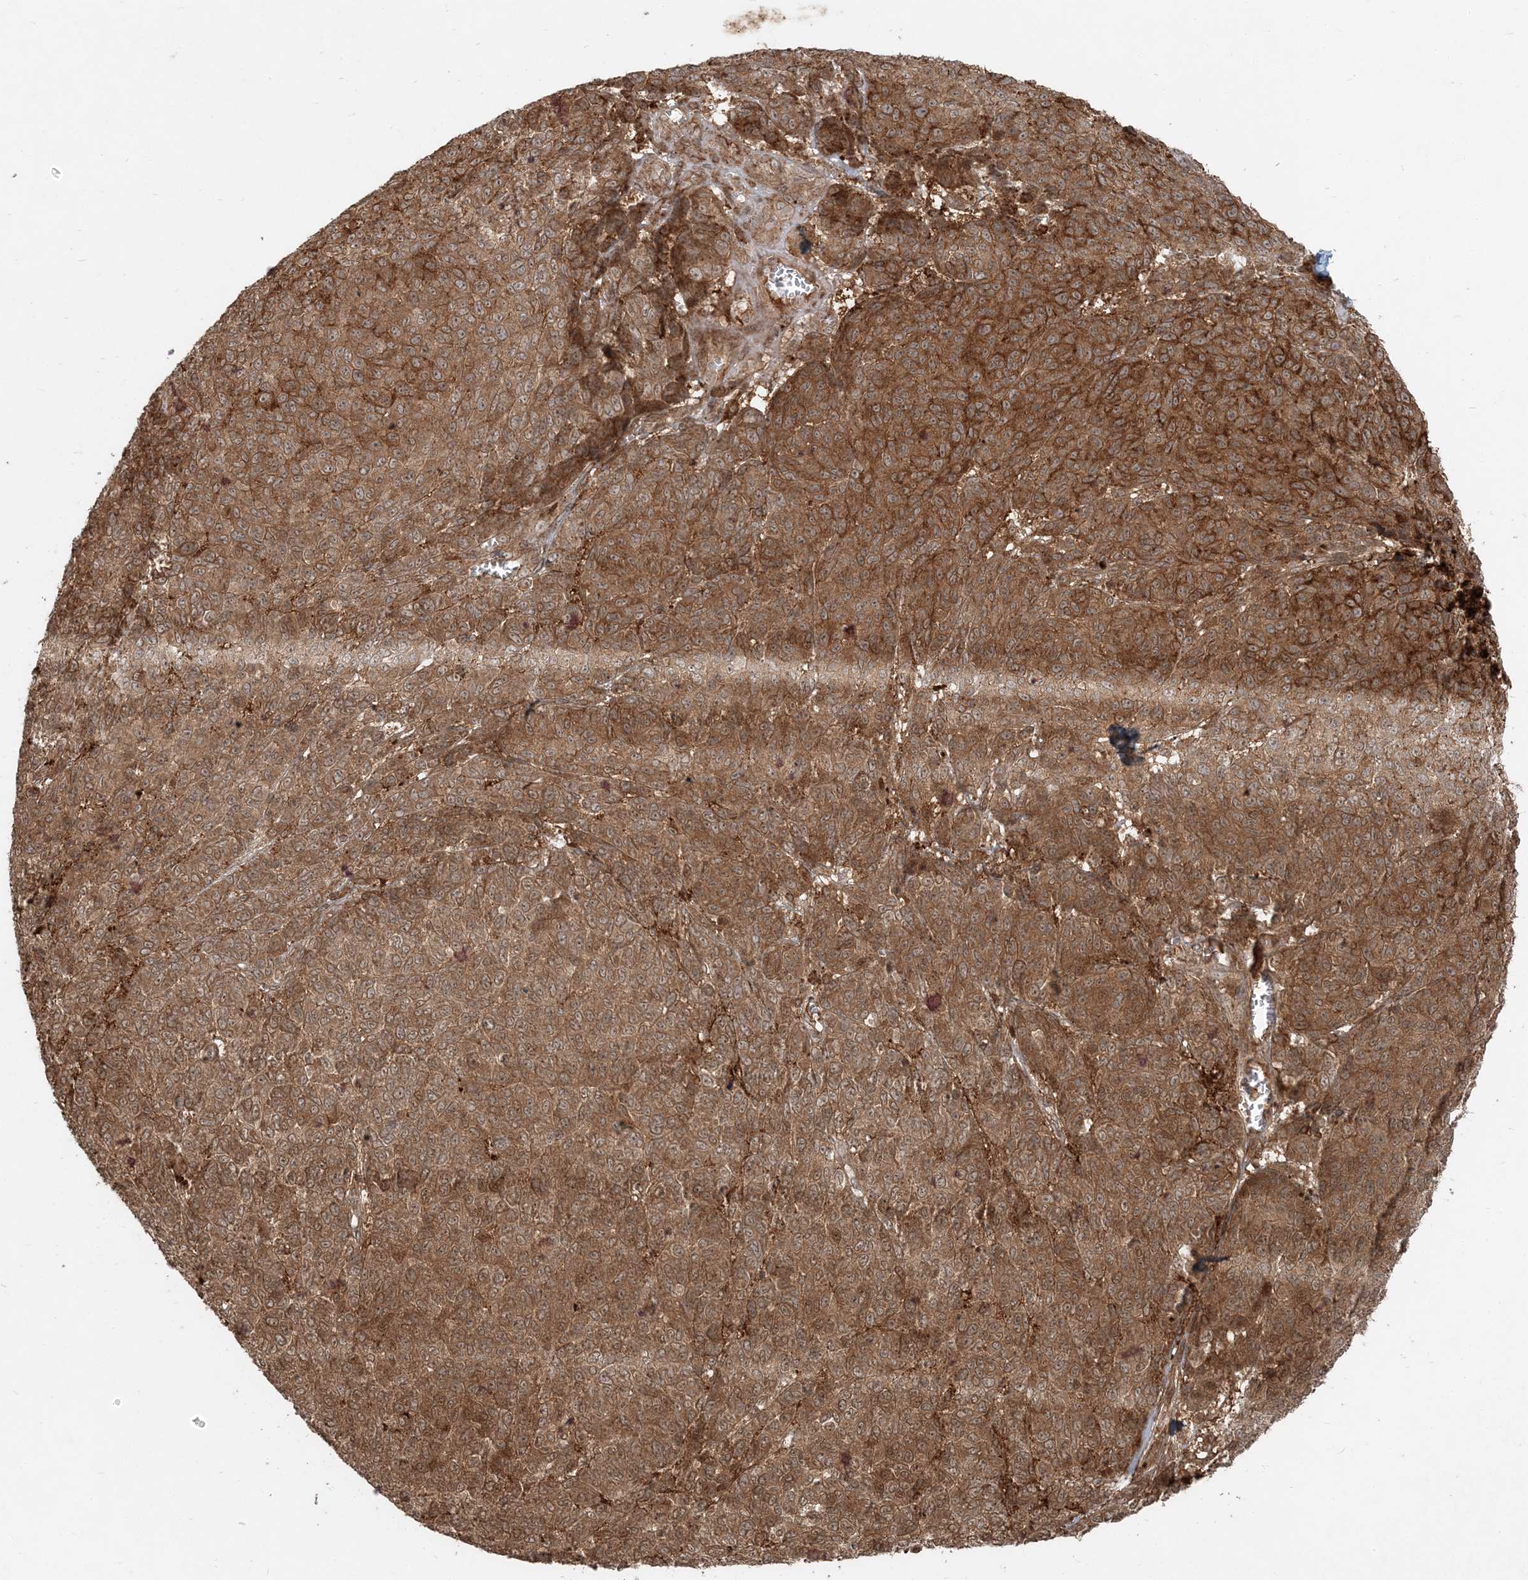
{"staining": {"intensity": "moderate", "quantity": ">75%", "location": "cytoplasmic/membranous"}, "tissue": "melanoma", "cell_type": "Tumor cells", "image_type": "cancer", "snomed": [{"axis": "morphology", "description": "Malignant melanoma, NOS"}, {"axis": "topography", "description": "Skin"}], "caption": "A brown stain shows moderate cytoplasmic/membranous expression of a protein in human melanoma tumor cells.", "gene": "NARS1", "patient": {"sex": "male", "age": 49}}